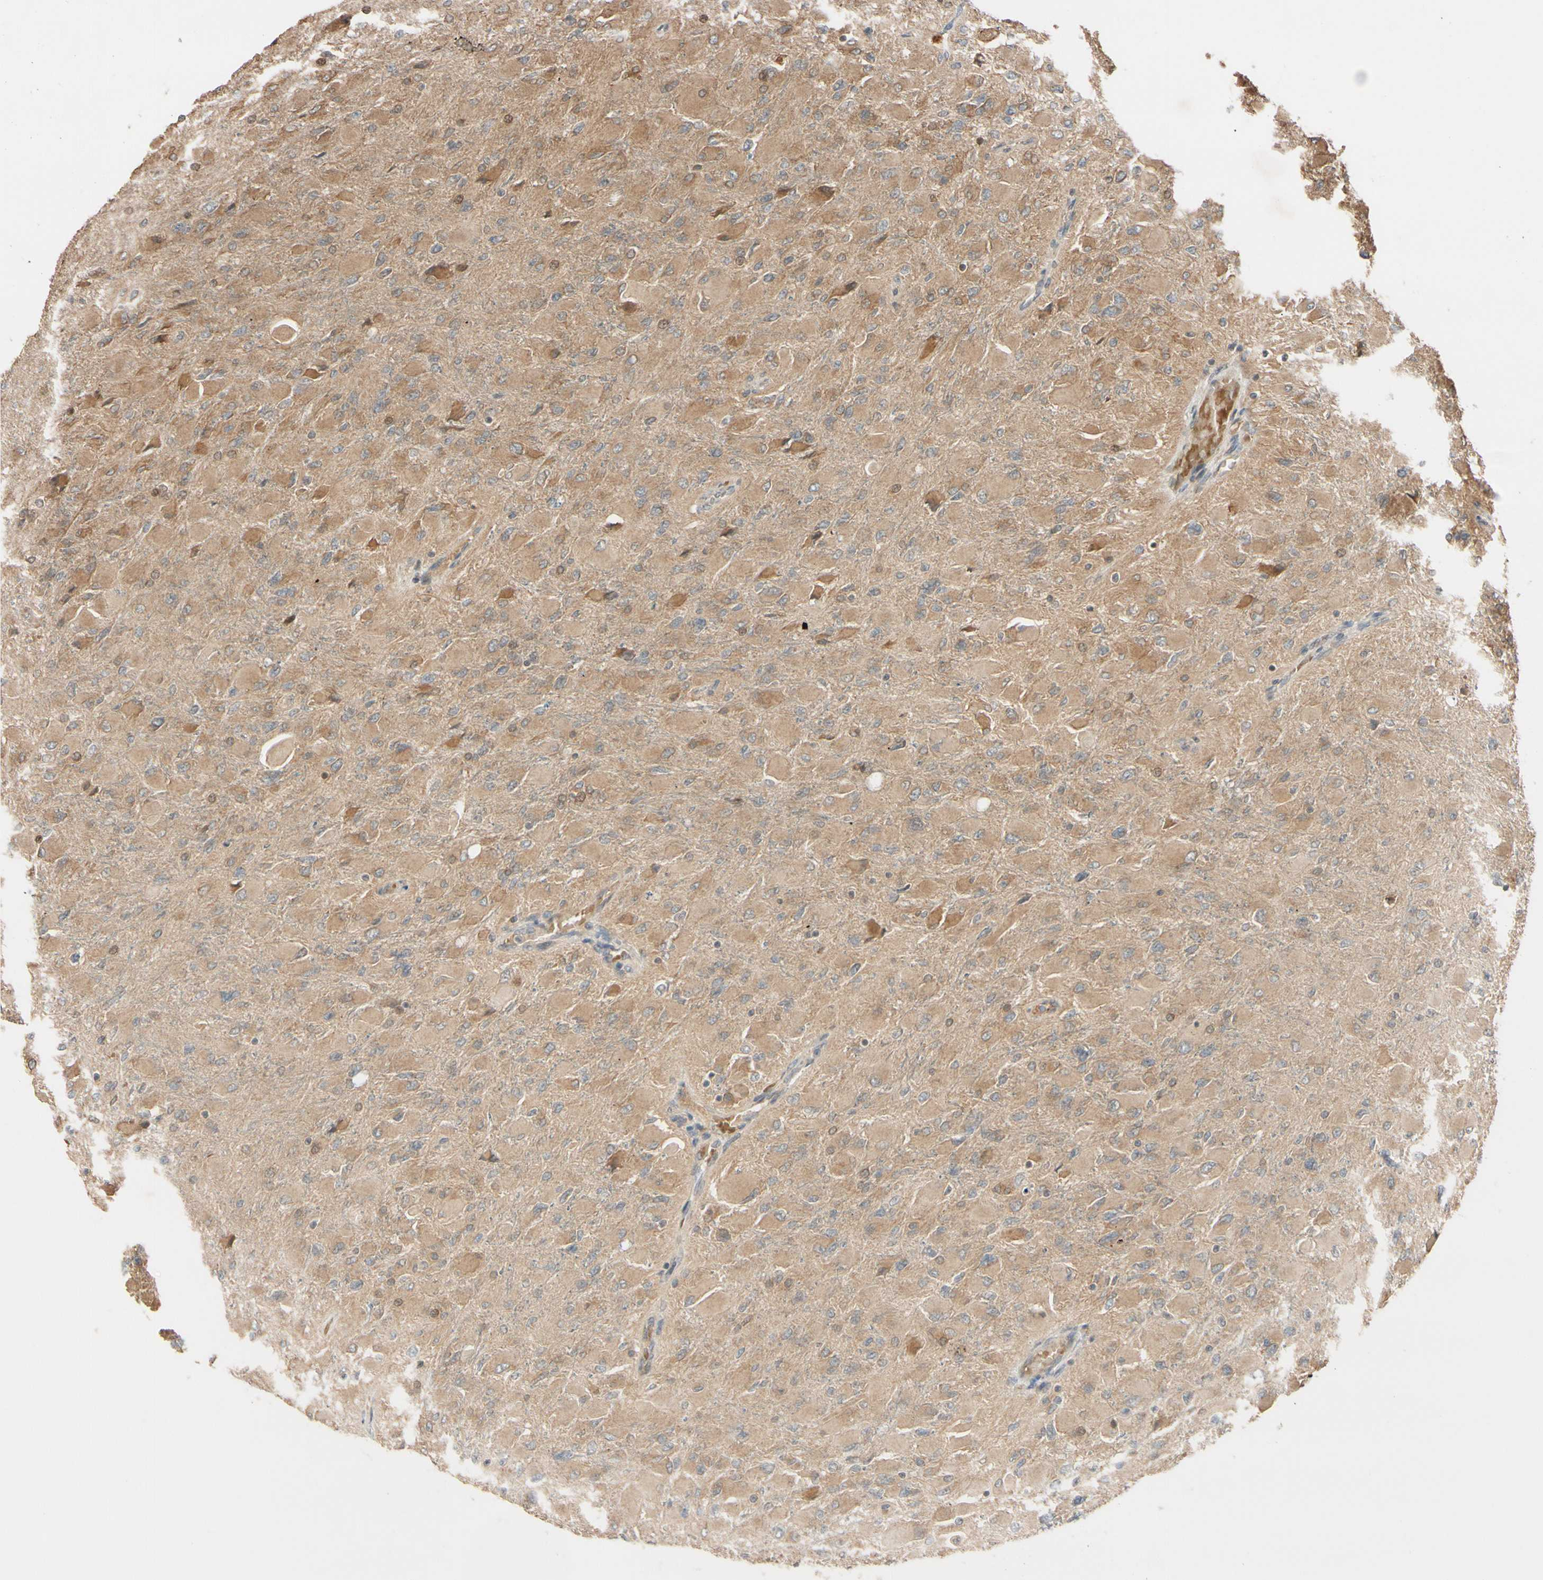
{"staining": {"intensity": "weak", "quantity": ">75%", "location": "cytoplasmic/membranous"}, "tissue": "glioma", "cell_type": "Tumor cells", "image_type": "cancer", "snomed": [{"axis": "morphology", "description": "Glioma, malignant, High grade"}, {"axis": "topography", "description": "Cerebral cortex"}], "caption": "Brown immunohistochemical staining in human malignant glioma (high-grade) reveals weak cytoplasmic/membranous positivity in approximately >75% of tumor cells.", "gene": "FGF10", "patient": {"sex": "female", "age": 36}}